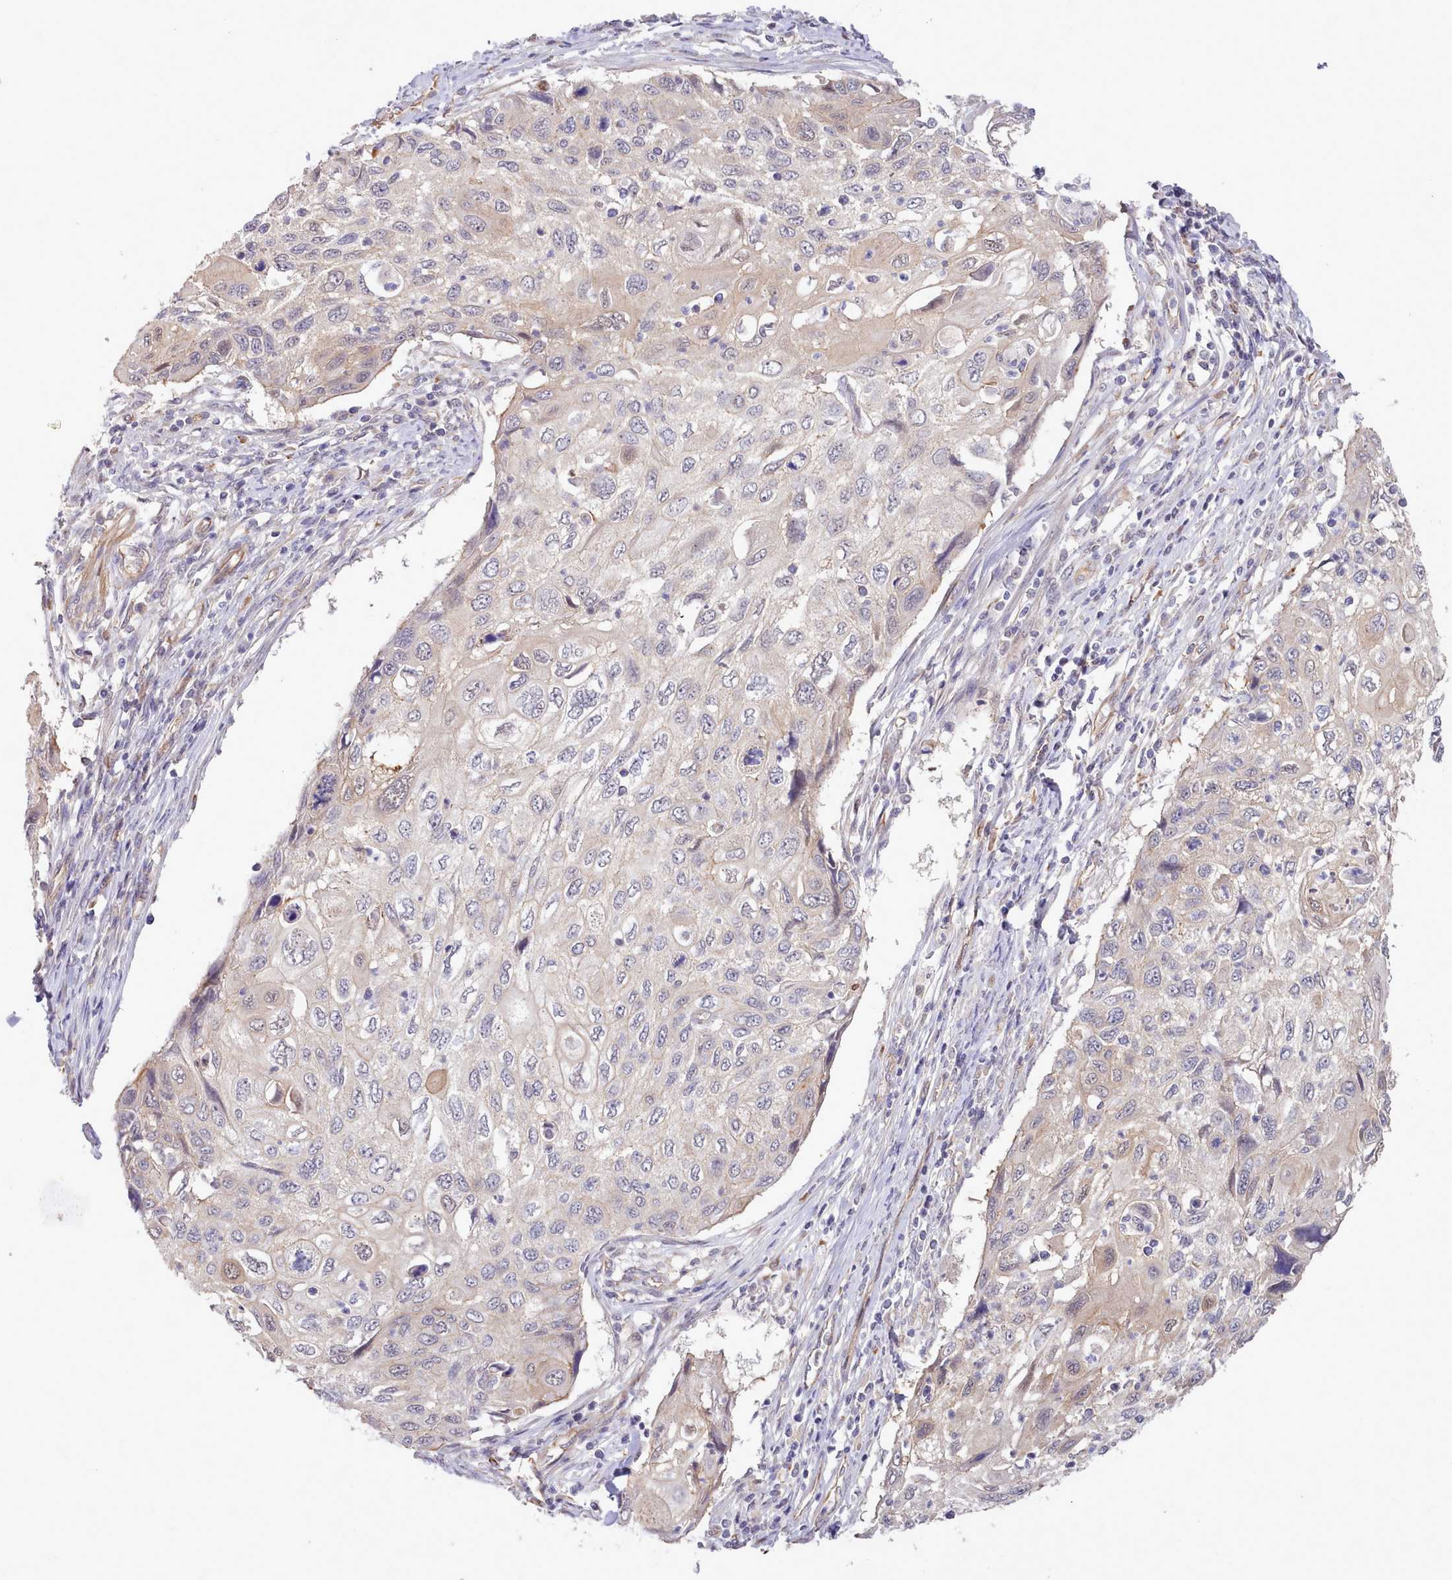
{"staining": {"intensity": "weak", "quantity": "<25%", "location": "cytoplasmic/membranous"}, "tissue": "cervical cancer", "cell_type": "Tumor cells", "image_type": "cancer", "snomed": [{"axis": "morphology", "description": "Squamous cell carcinoma, NOS"}, {"axis": "topography", "description": "Cervix"}], "caption": "Human cervical cancer stained for a protein using immunohistochemistry (IHC) shows no staining in tumor cells.", "gene": "ZC3H13", "patient": {"sex": "female", "age": 70}}